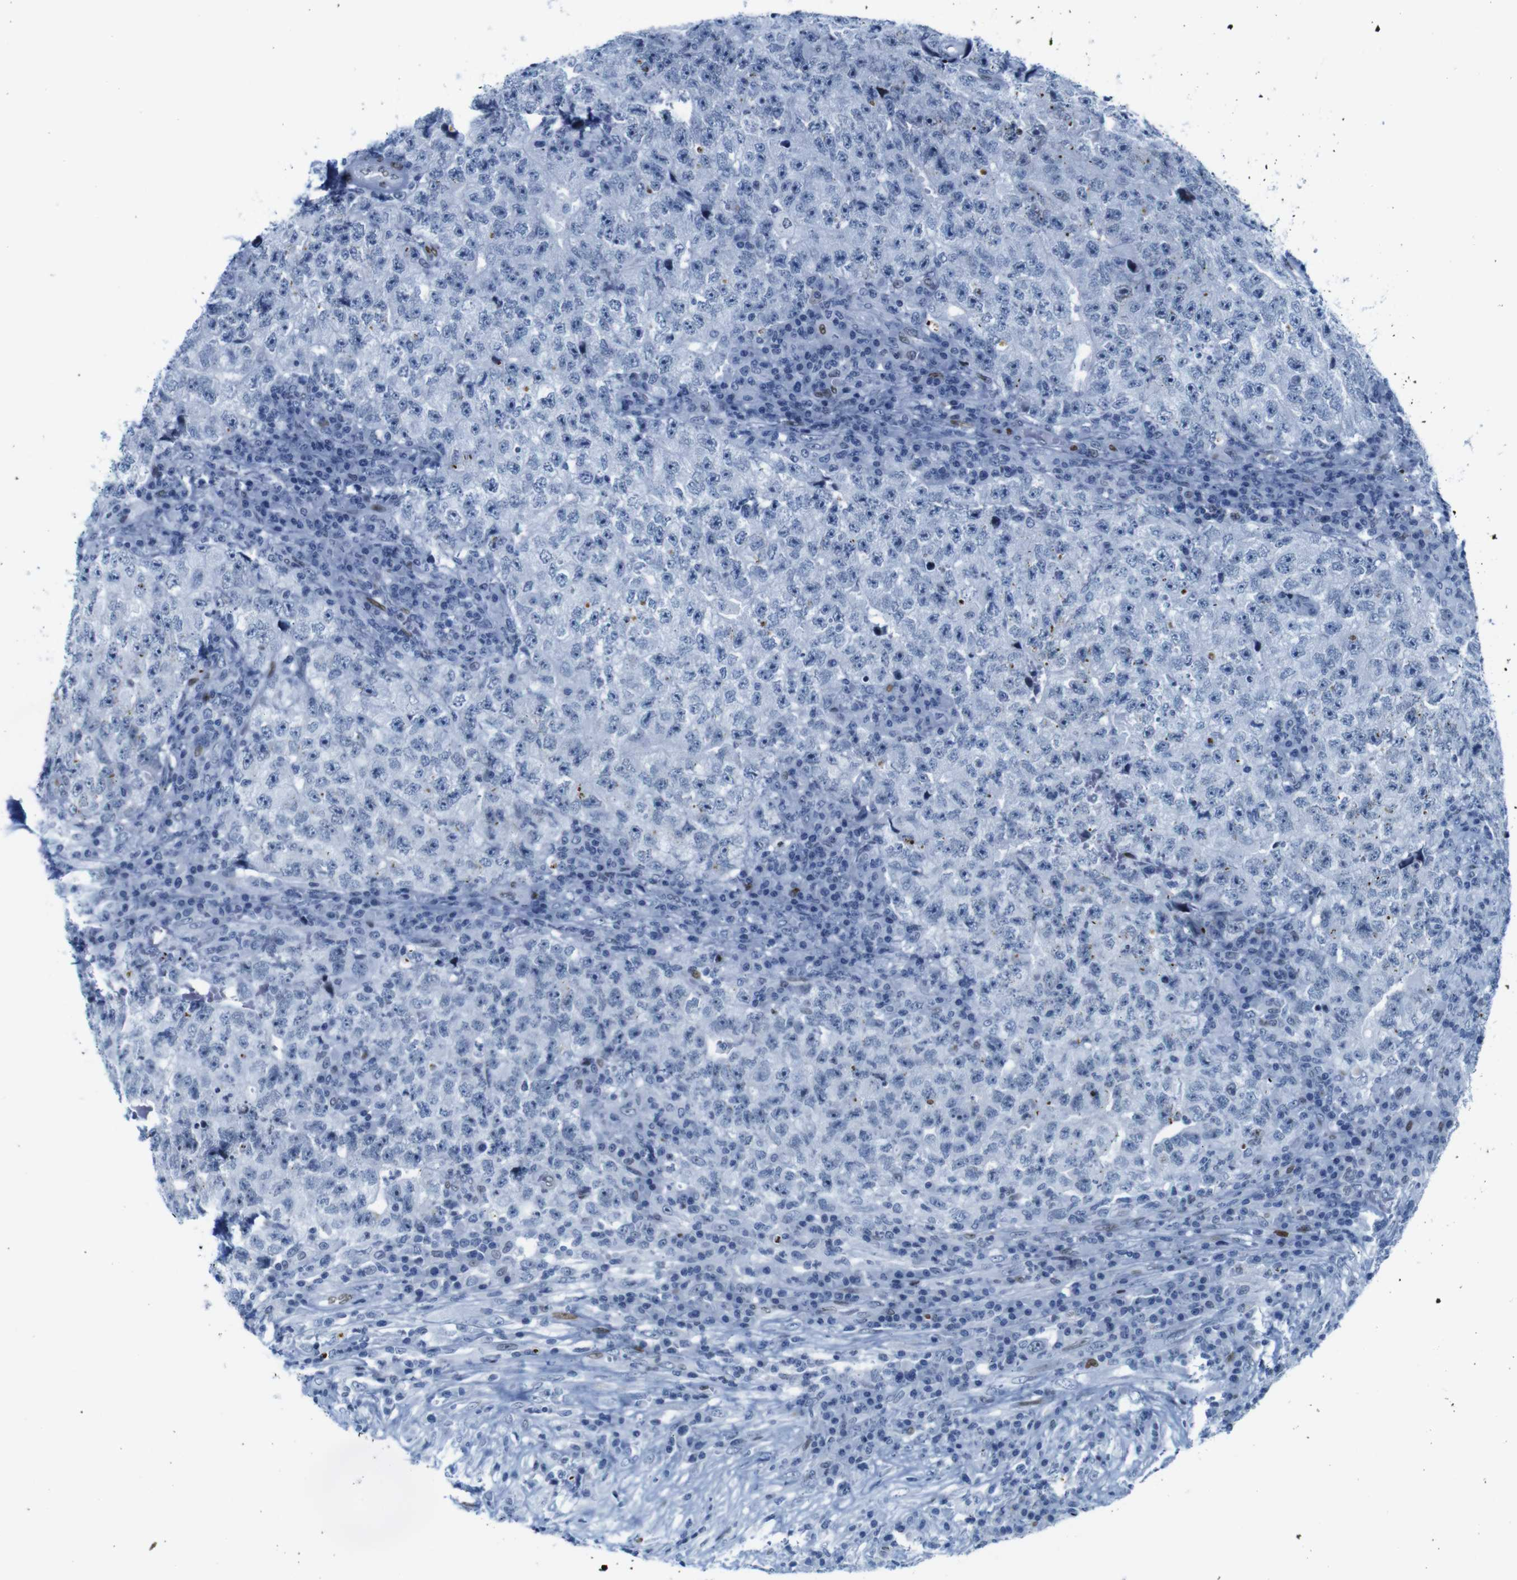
{"staining": {"intensity": "negative", "quantity": "none", "location": "none"}, "tissue": "testis cancer", "cell_type": "Tumor cells", "image_type": "cancer", "snomed": [{"axis": "morphology", "description": "Necrosis, NOS"}, {"axis": "morphology", "description": "Carcinoma, Embryonal, NOS"}, {"axis": "topography", "description": "Testis"}], "caption": "Protein analysis of testis cancer (embryonal carcinoma) reveals no significant positivity in tumor cells.", "gene": "NPIPB15", "patient": {"sex": "male", "age": 19}}